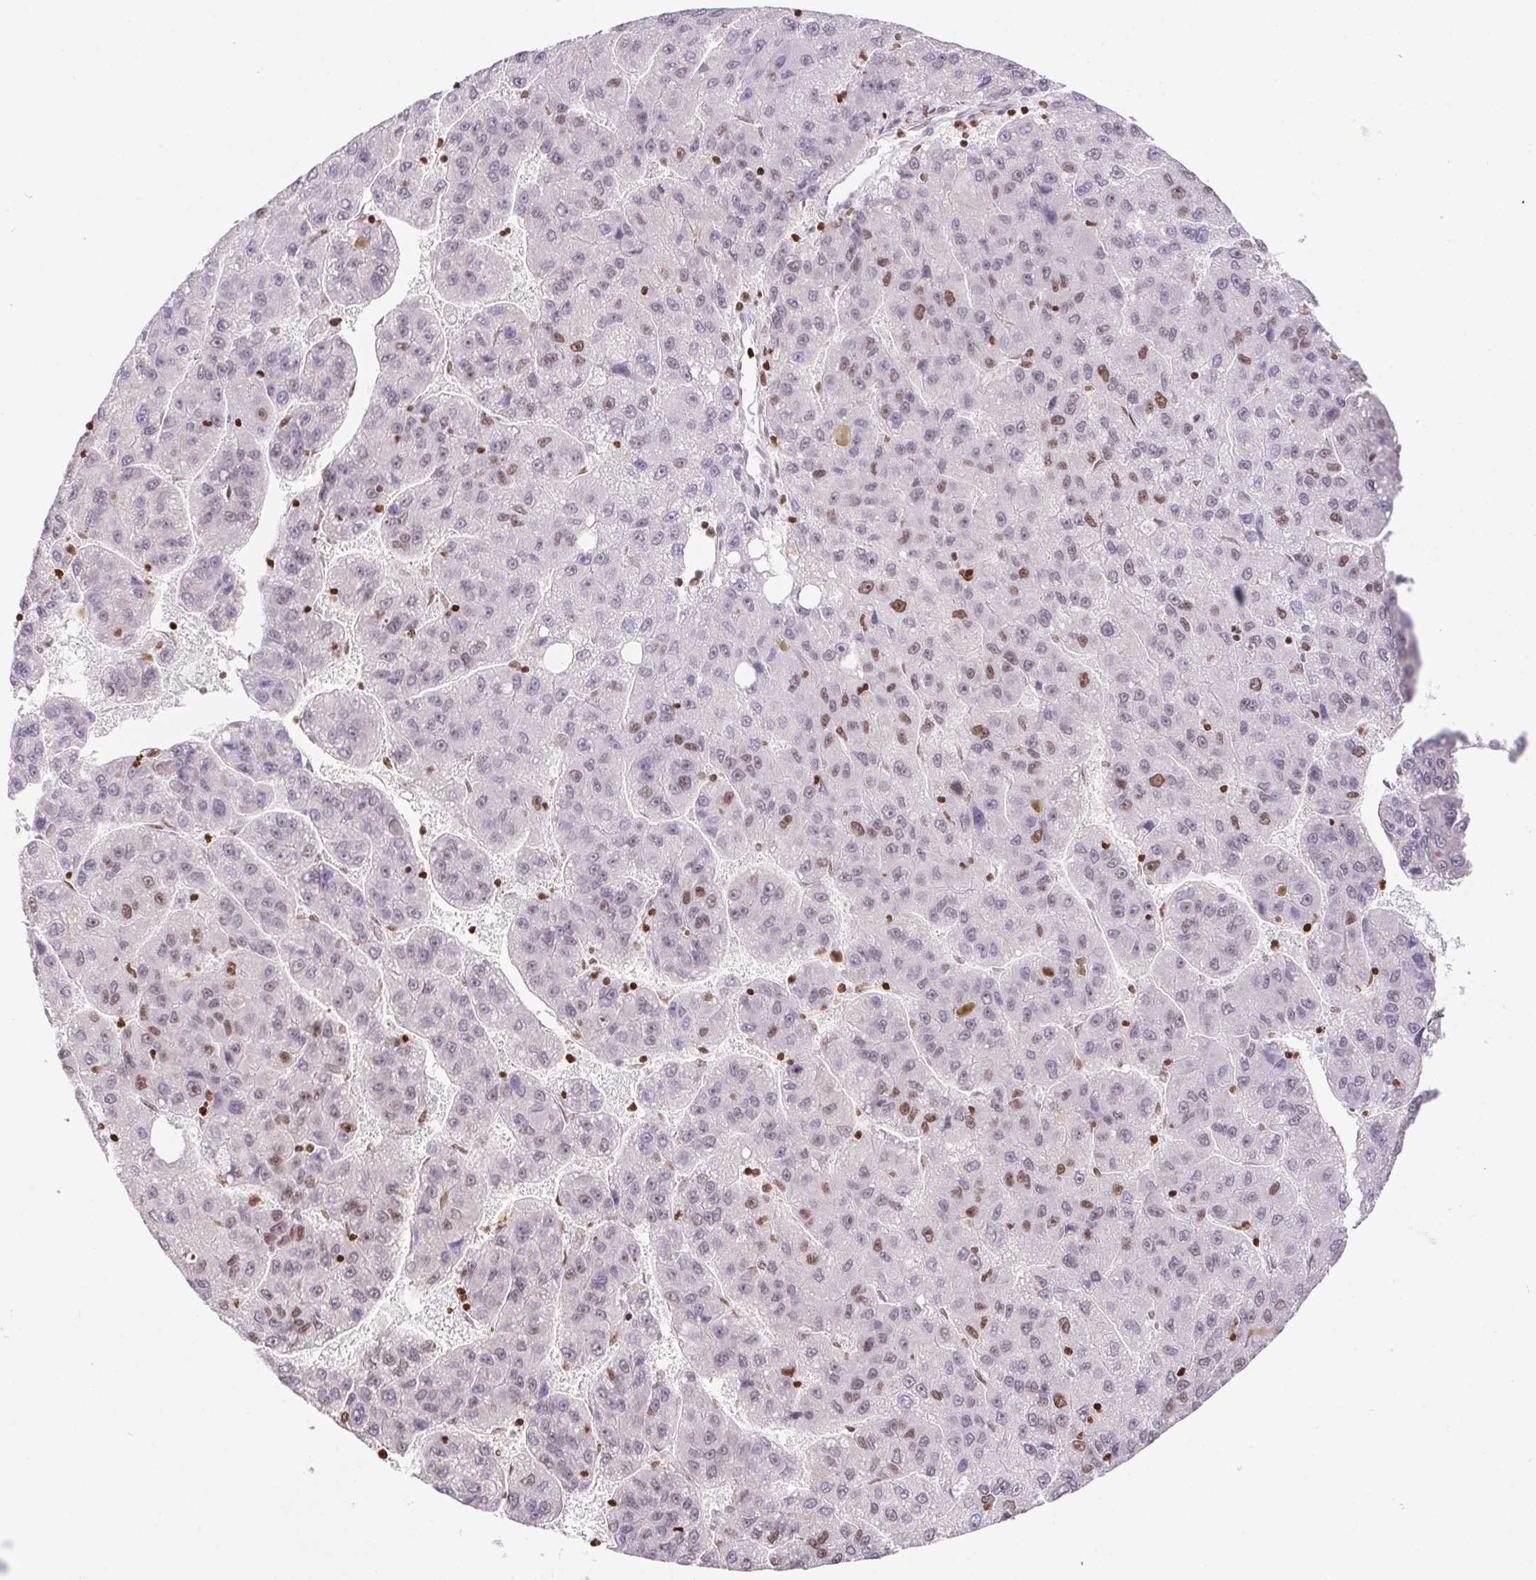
{"staining": {"intensity": "moderate", "quantity": "<25%", "location": "nuclear"}, "tissue": "liver cancer", "cell_type": "Tumor cells", "image_type": "cancer", "snomed": [{"axis": "morphology", "description": "Carcinoma, Hepatocellular, NOS"}, {"axis": "topography", "description": "Liver"}], "caption": "Immunohistochemistry (IHC) photomicrograph of human liver cancer stained for a protein (brown), which demonstrates low levels of moderate nuclear expression in about <25% of tumor cells.", "gene": "POLD3", "patient": {"sex": "female", "age": 82}}